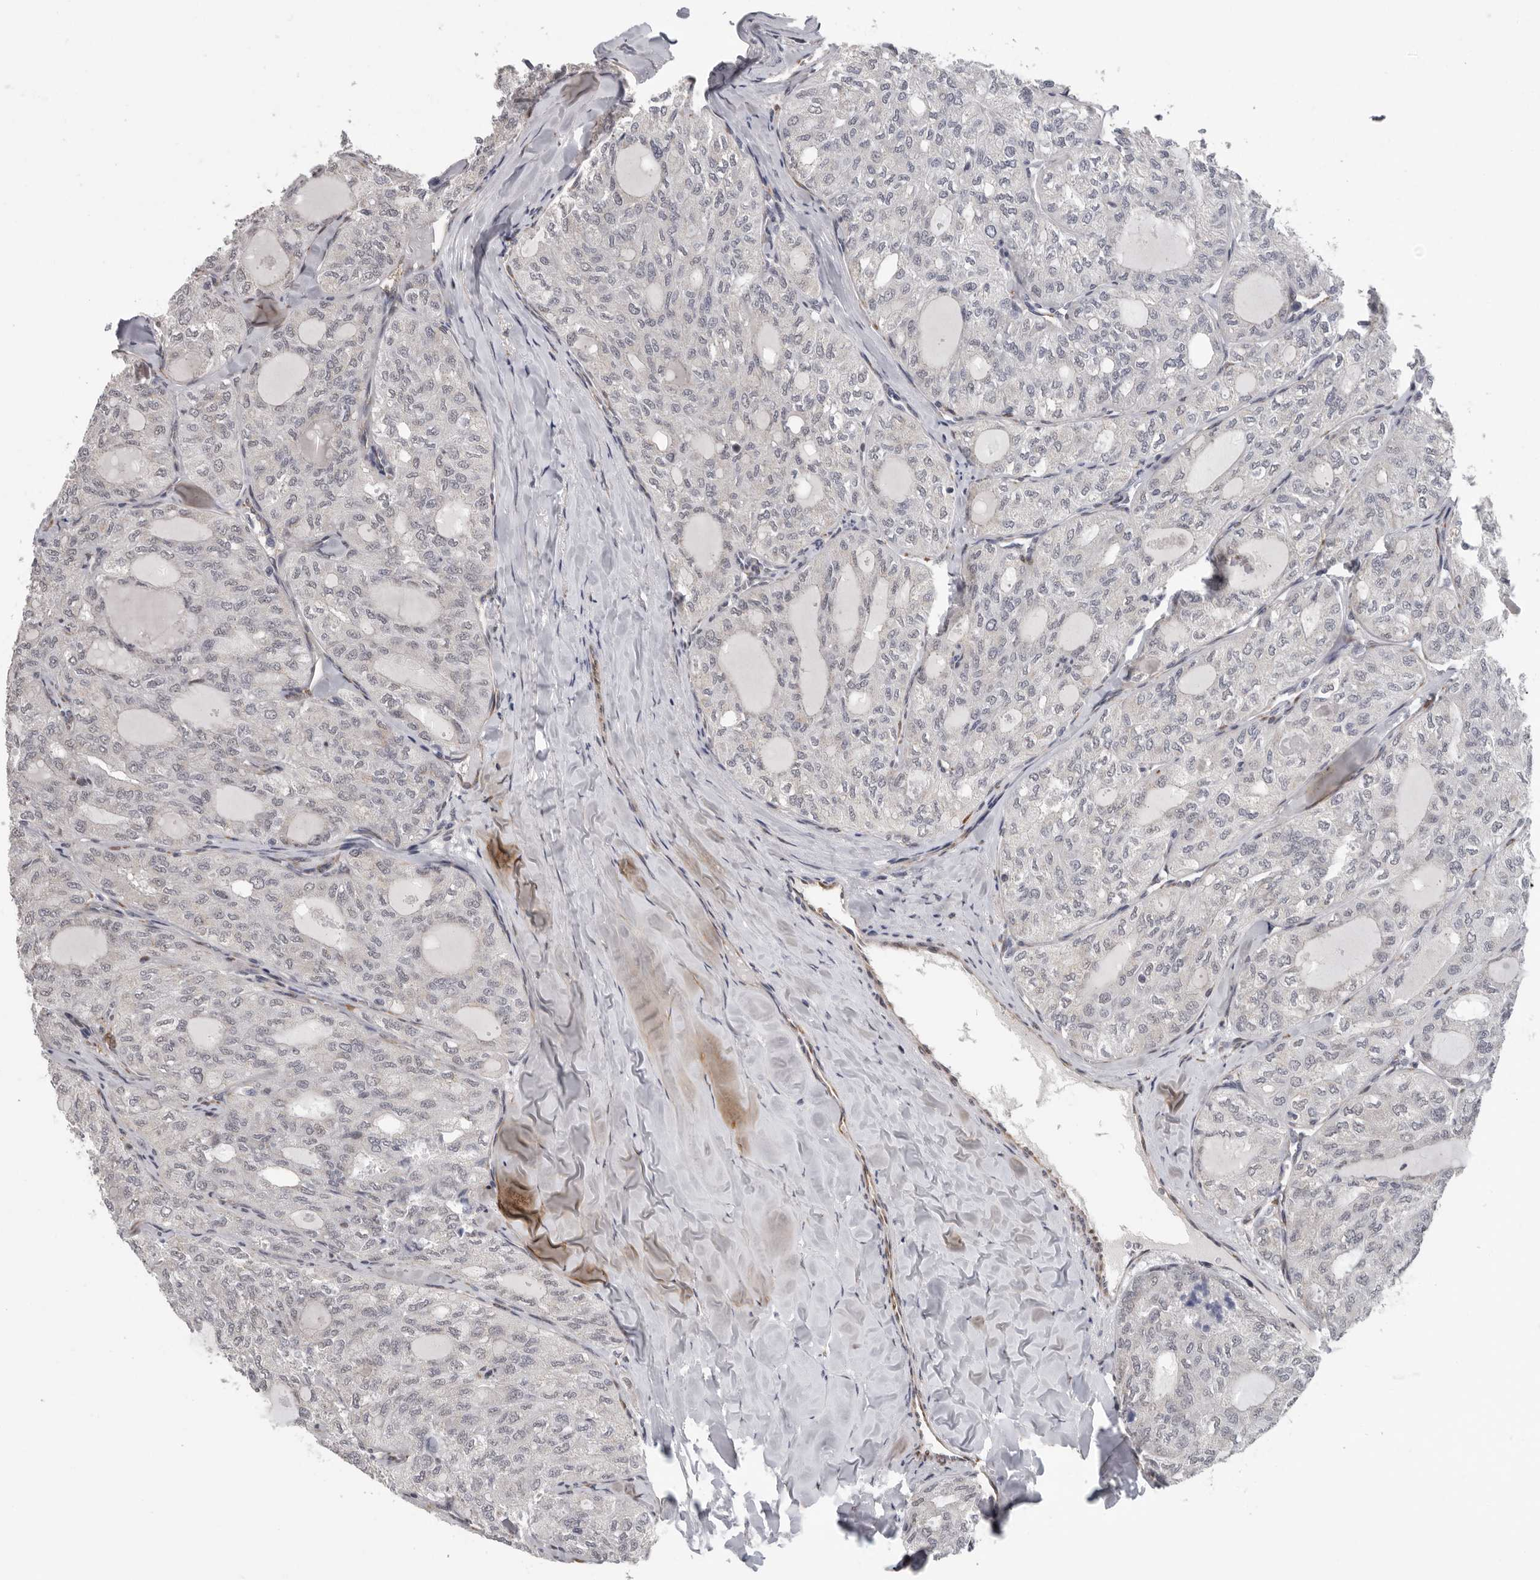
{"staining": {"intensity": "negative", "quantity": "none", "location": "none"}, "tissue": "thyroid cancer", "cell_type": "Tumor cells", "image_type": "cancer", "snomed": [{"axis": "morphology", "description": "Follicular adenoma carcinoma, NOS"}, {"axis": "topography", "description": "Thyroid gland"}], "caption": "Immunohistochemical staining of human thyroid cancer (follicular adenoma carcinoma) demonstrates no significant positivity in tumor cells. (DAB (3,3'-diaminobenzidine) IHC, high magnification).", "gene": "RALGPS2", "patient": {"sex": "male", "age": 75}}